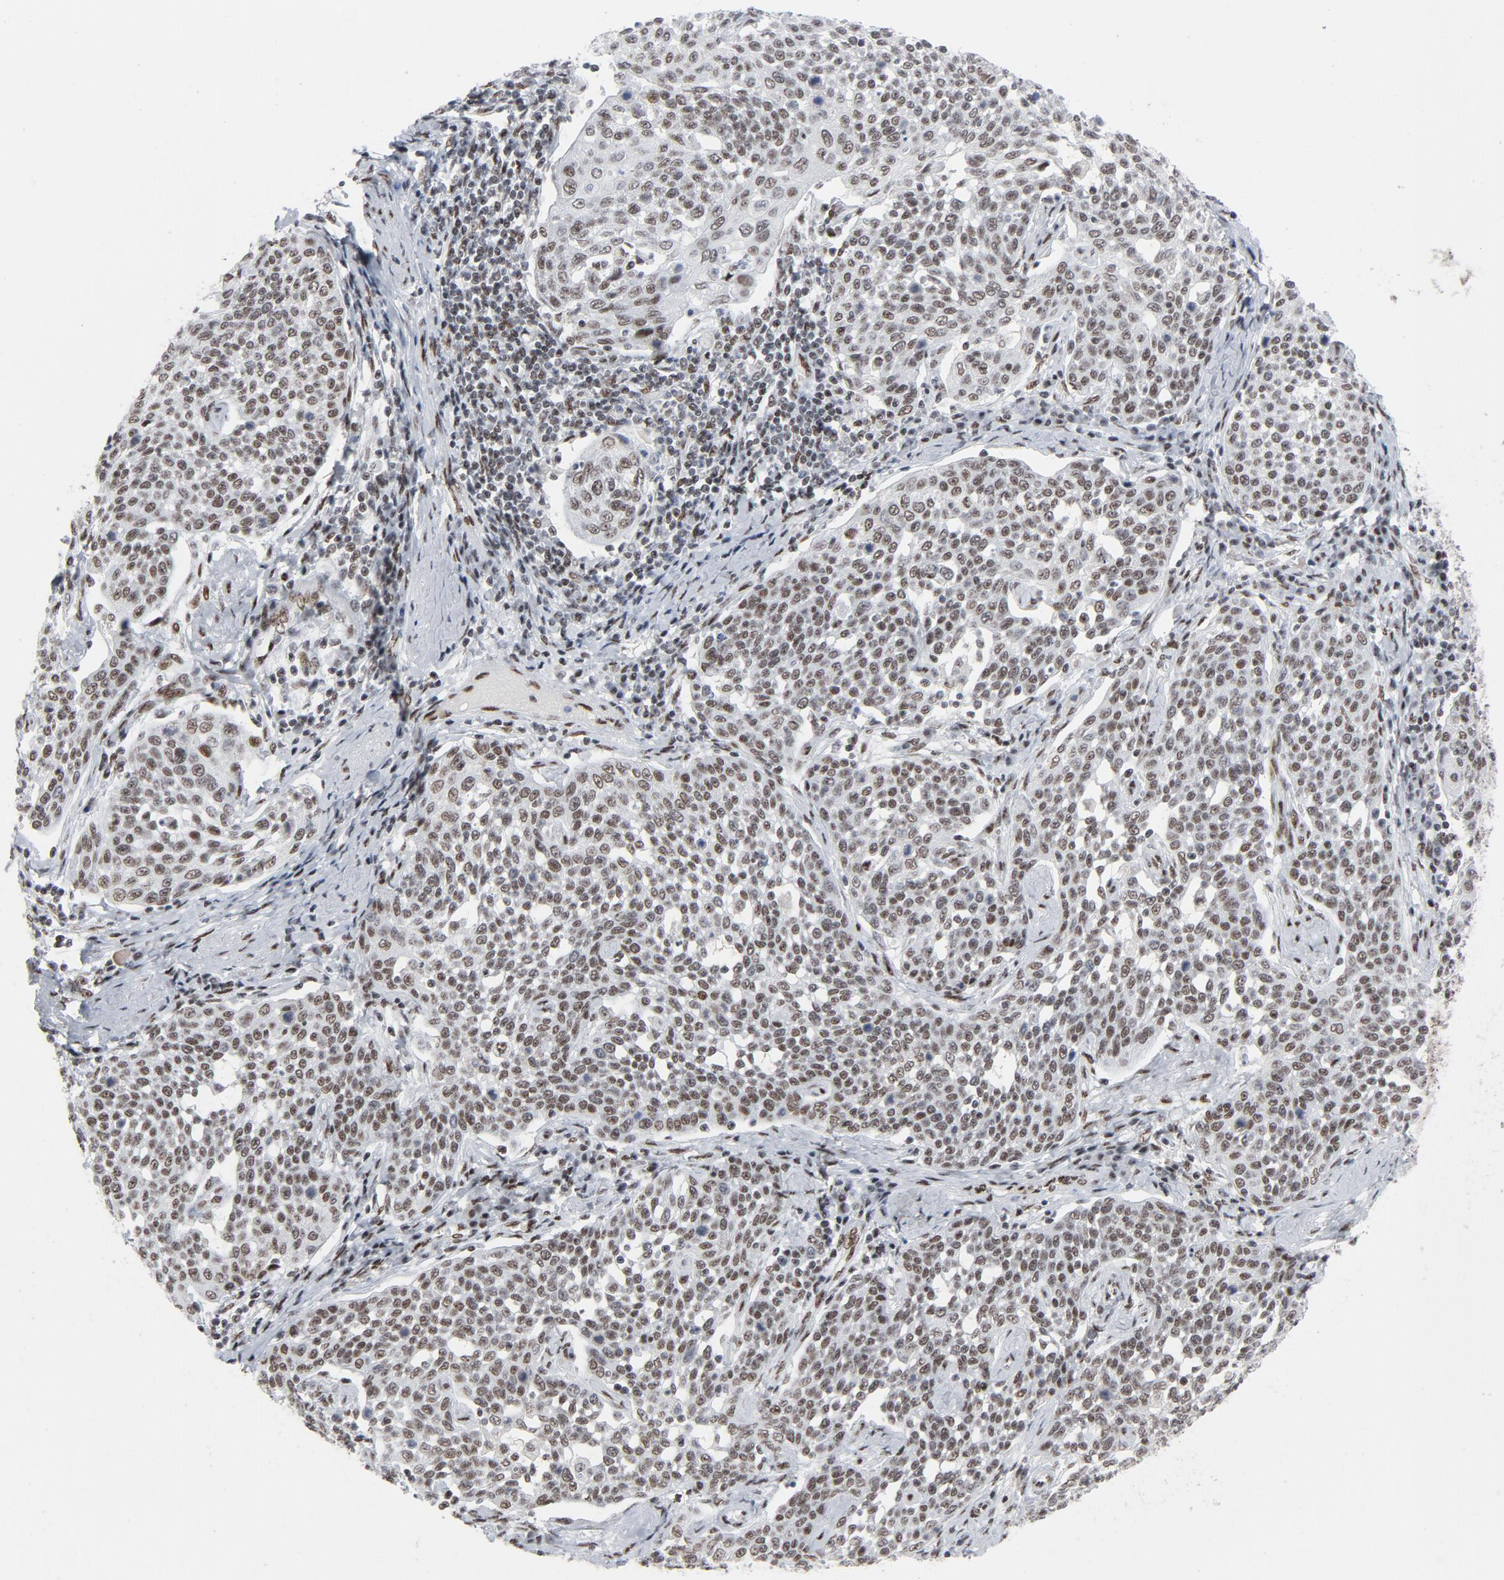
{"staining": {"intensity": "moderate", "quantity": ">75%", "location": "nuclear"}, "tissue": "cervical cancer", "cell_type": "Tumor cells", "image_type": "cancer", "snomed": [{"axis": "morphology", "description": "Squamous cell carcinoma, NOS"}, {"axis": "topography", "description": "Cervix"}], "caption": "IHC of squamous cell carcinoma (cervical) exhibits medium levels of moderate nuclear staining in about >75% of tumor cells.", "gene": "HSF1", "patient": {"sex": "female", "age": 34}}